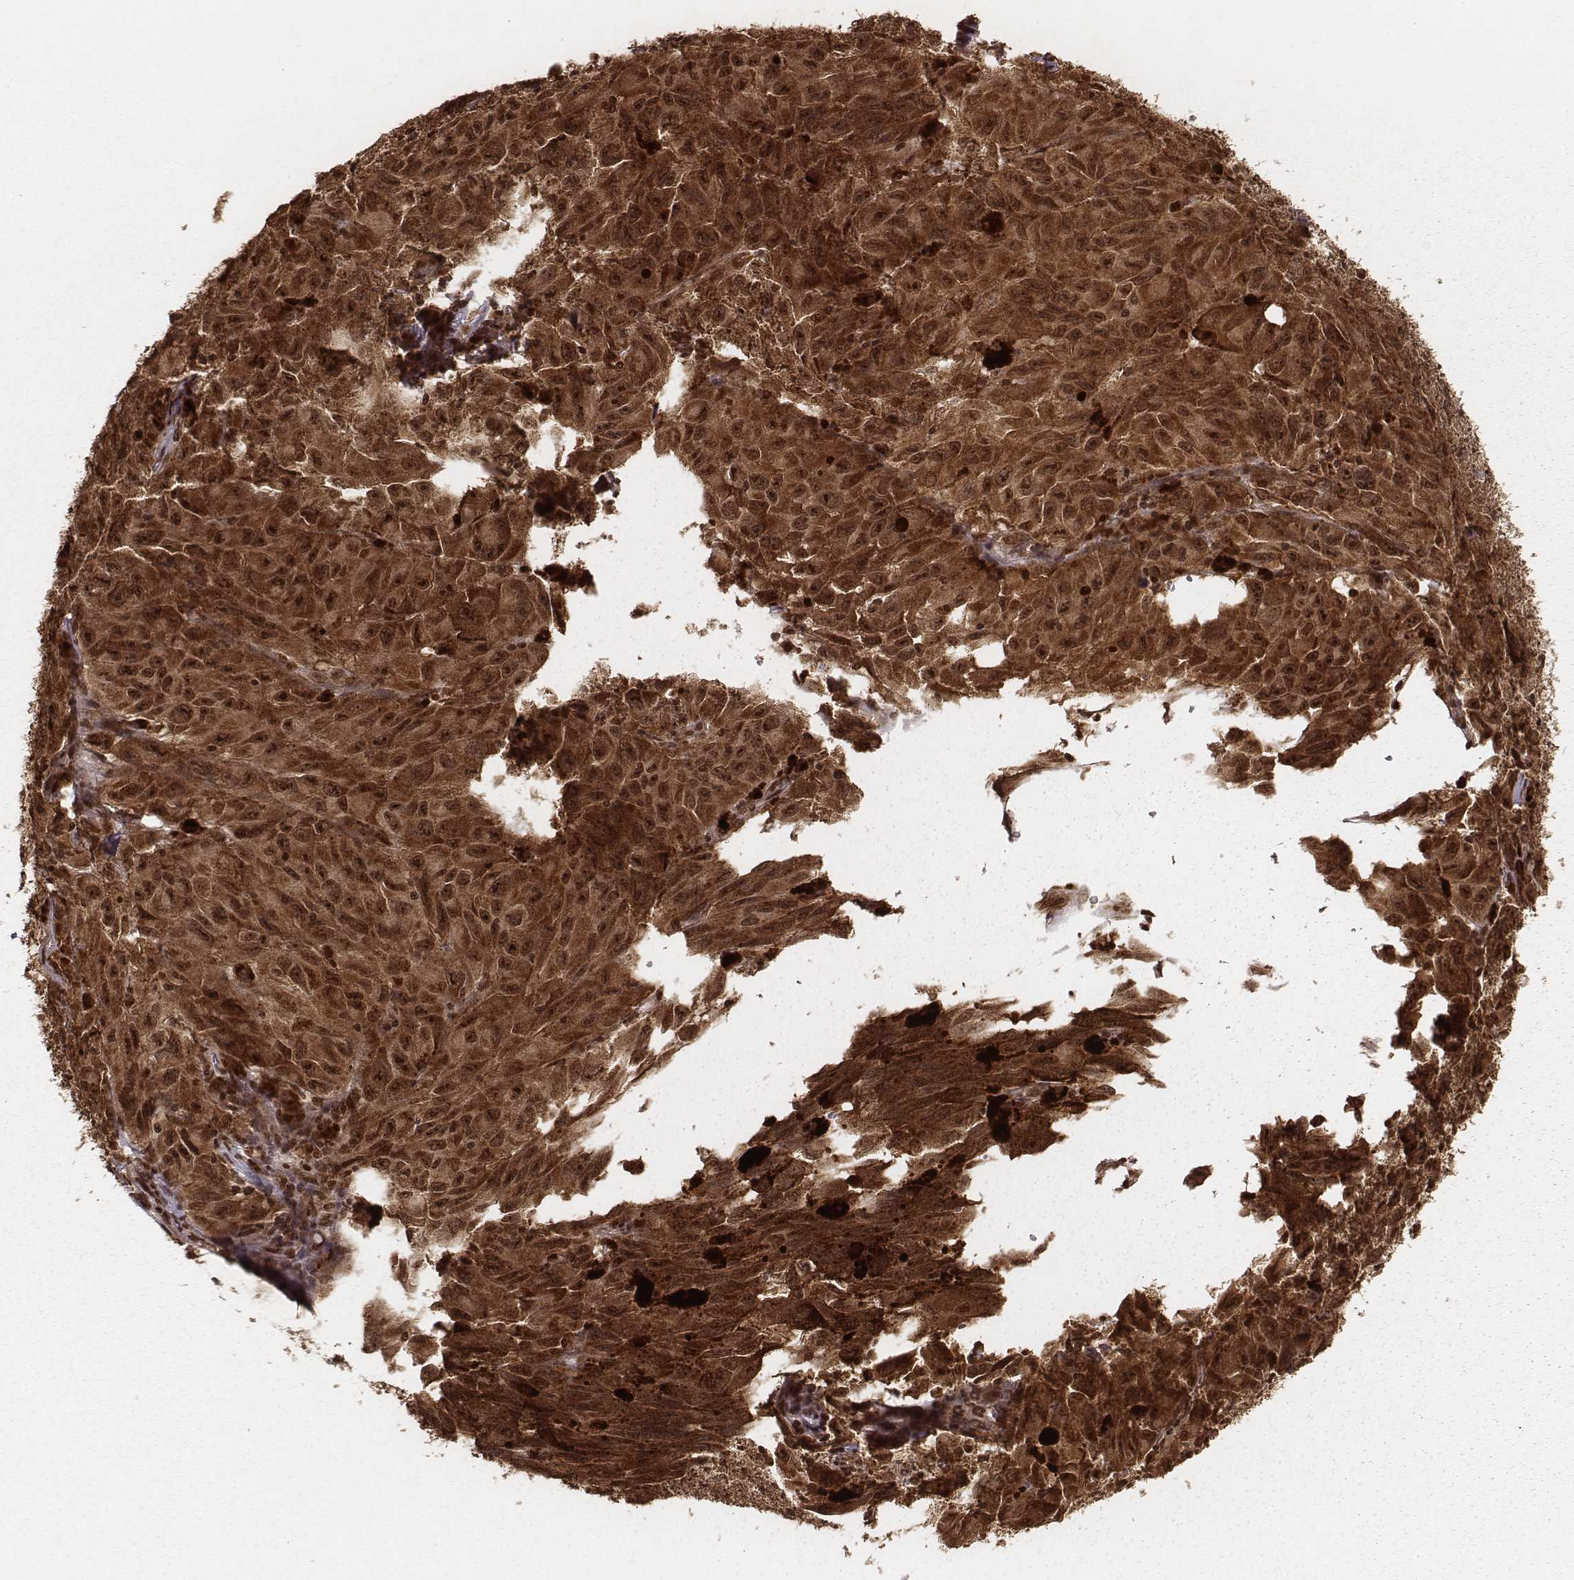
{"staining": {"intensity": "strong", "quantity": ">75%", "location": "cytoplasmic/membranous,nuclear"}, "tissue": "melanoma", "cell_type": "Tumor cells", "image_type": "cancer", "snomed": [{"axis": "morphology", "description": "Malignant melanoma, NOS"}, {"axis": "topography", "description": "Vulva, labia, clitoris and Bartholin´s gland, NO"}], "caption": "Strong cytoplasmic/membranous and nuclear protein positivity is seen in approximately >75% of tumor cells in melanoma. (DAB = brown stain, brightfield microscopy at high magnification).", "gene": "NFX1", "patient": {"sex": "female", "age": 75}}